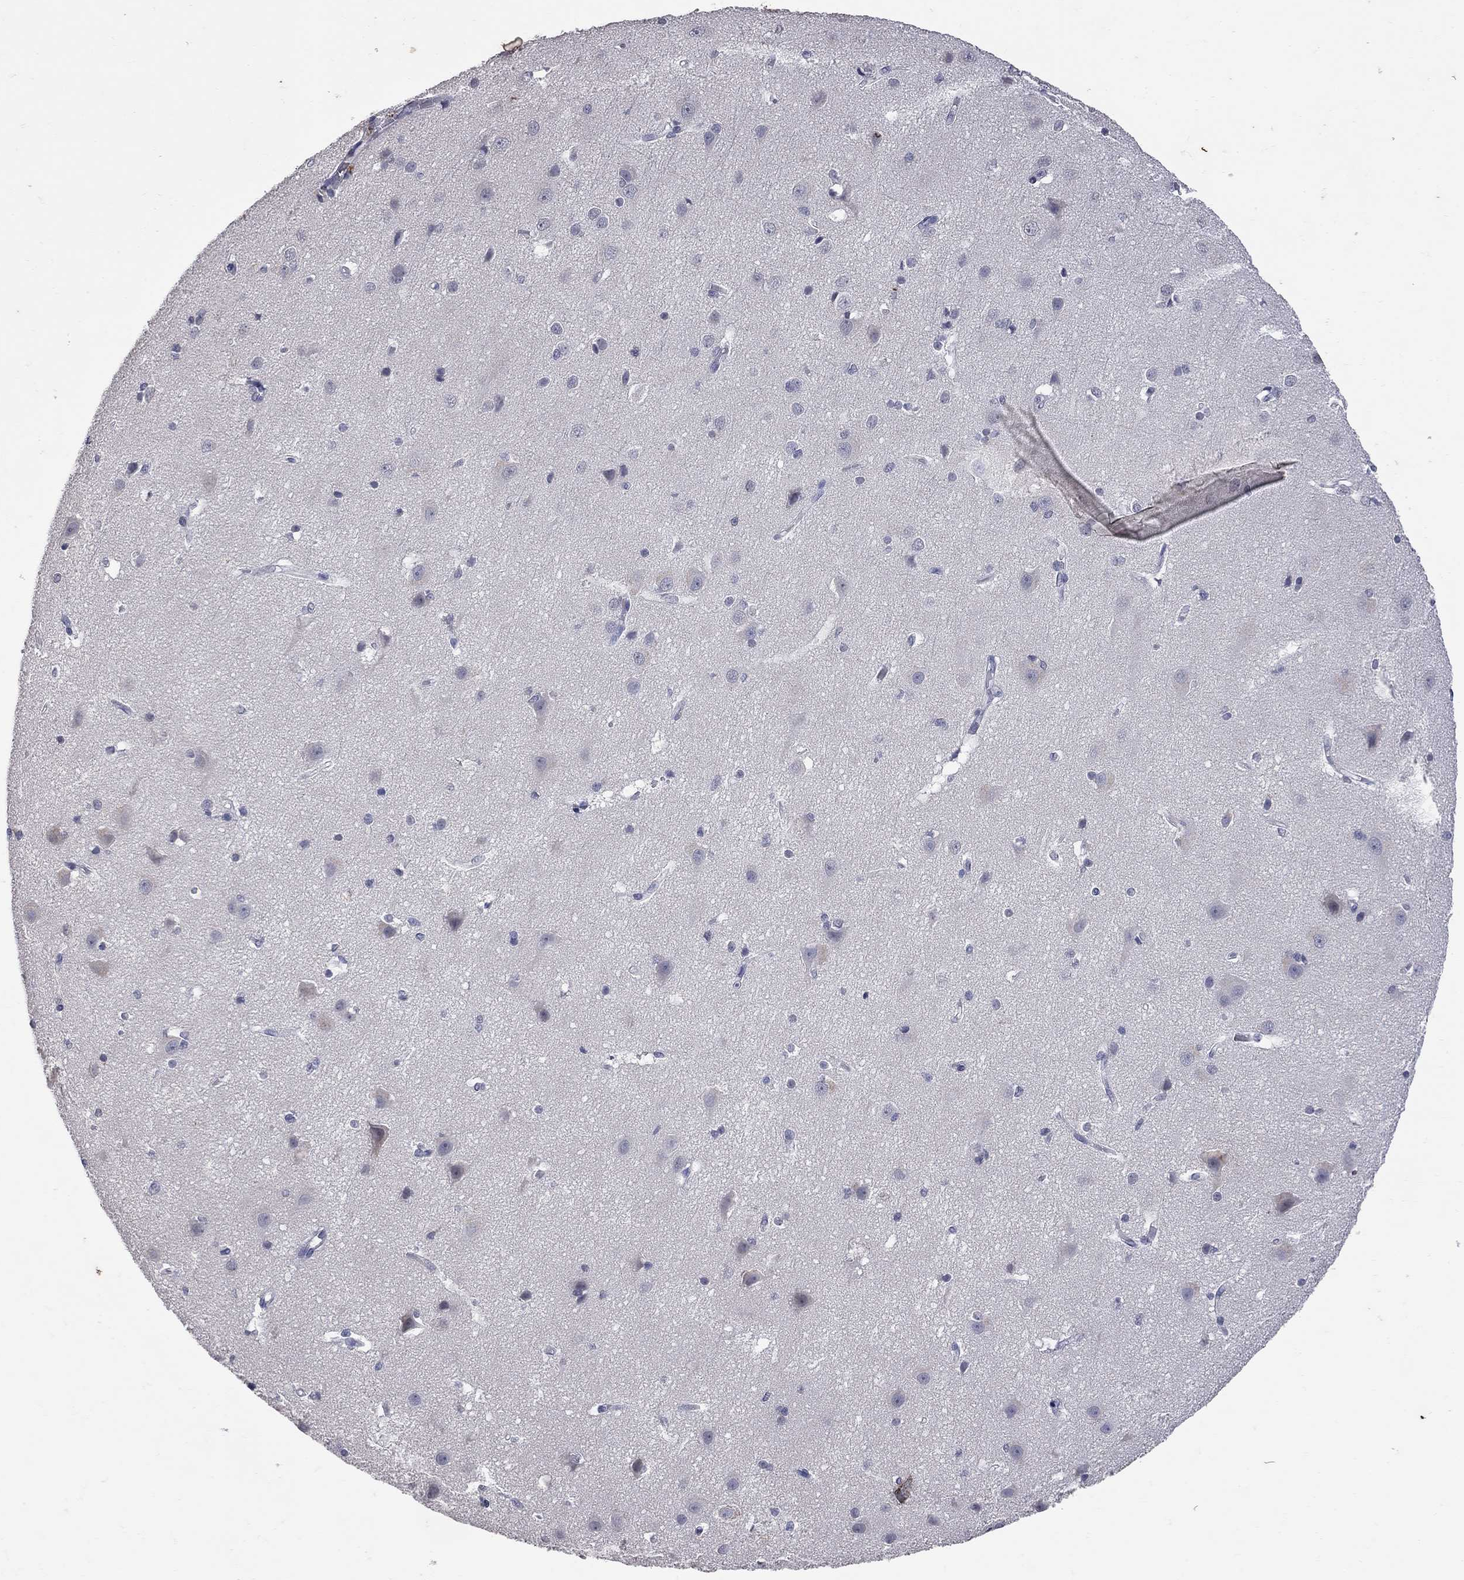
{"staining": {"intensity": "negative", "quantity": "none", "location": "none"}, "tissue": "cerebral cortex", "cell_type": "Endothelial cells", "image_type": "normal", "snomed": [{"axis": "morphology", "description": "Normal tissue, NOS"}, {"axis": "topography", "description": "Cerebral cortex"}], "caption": "This micrograph is of unremarkable cerebral cortex stained with immunohistochemistry to label a protein in brown with the nuclei are counter-stained blue. There is no positivity in endothelial cells.", "gene": "NOS2", "patient": {"sex": "male", "age": 37}}